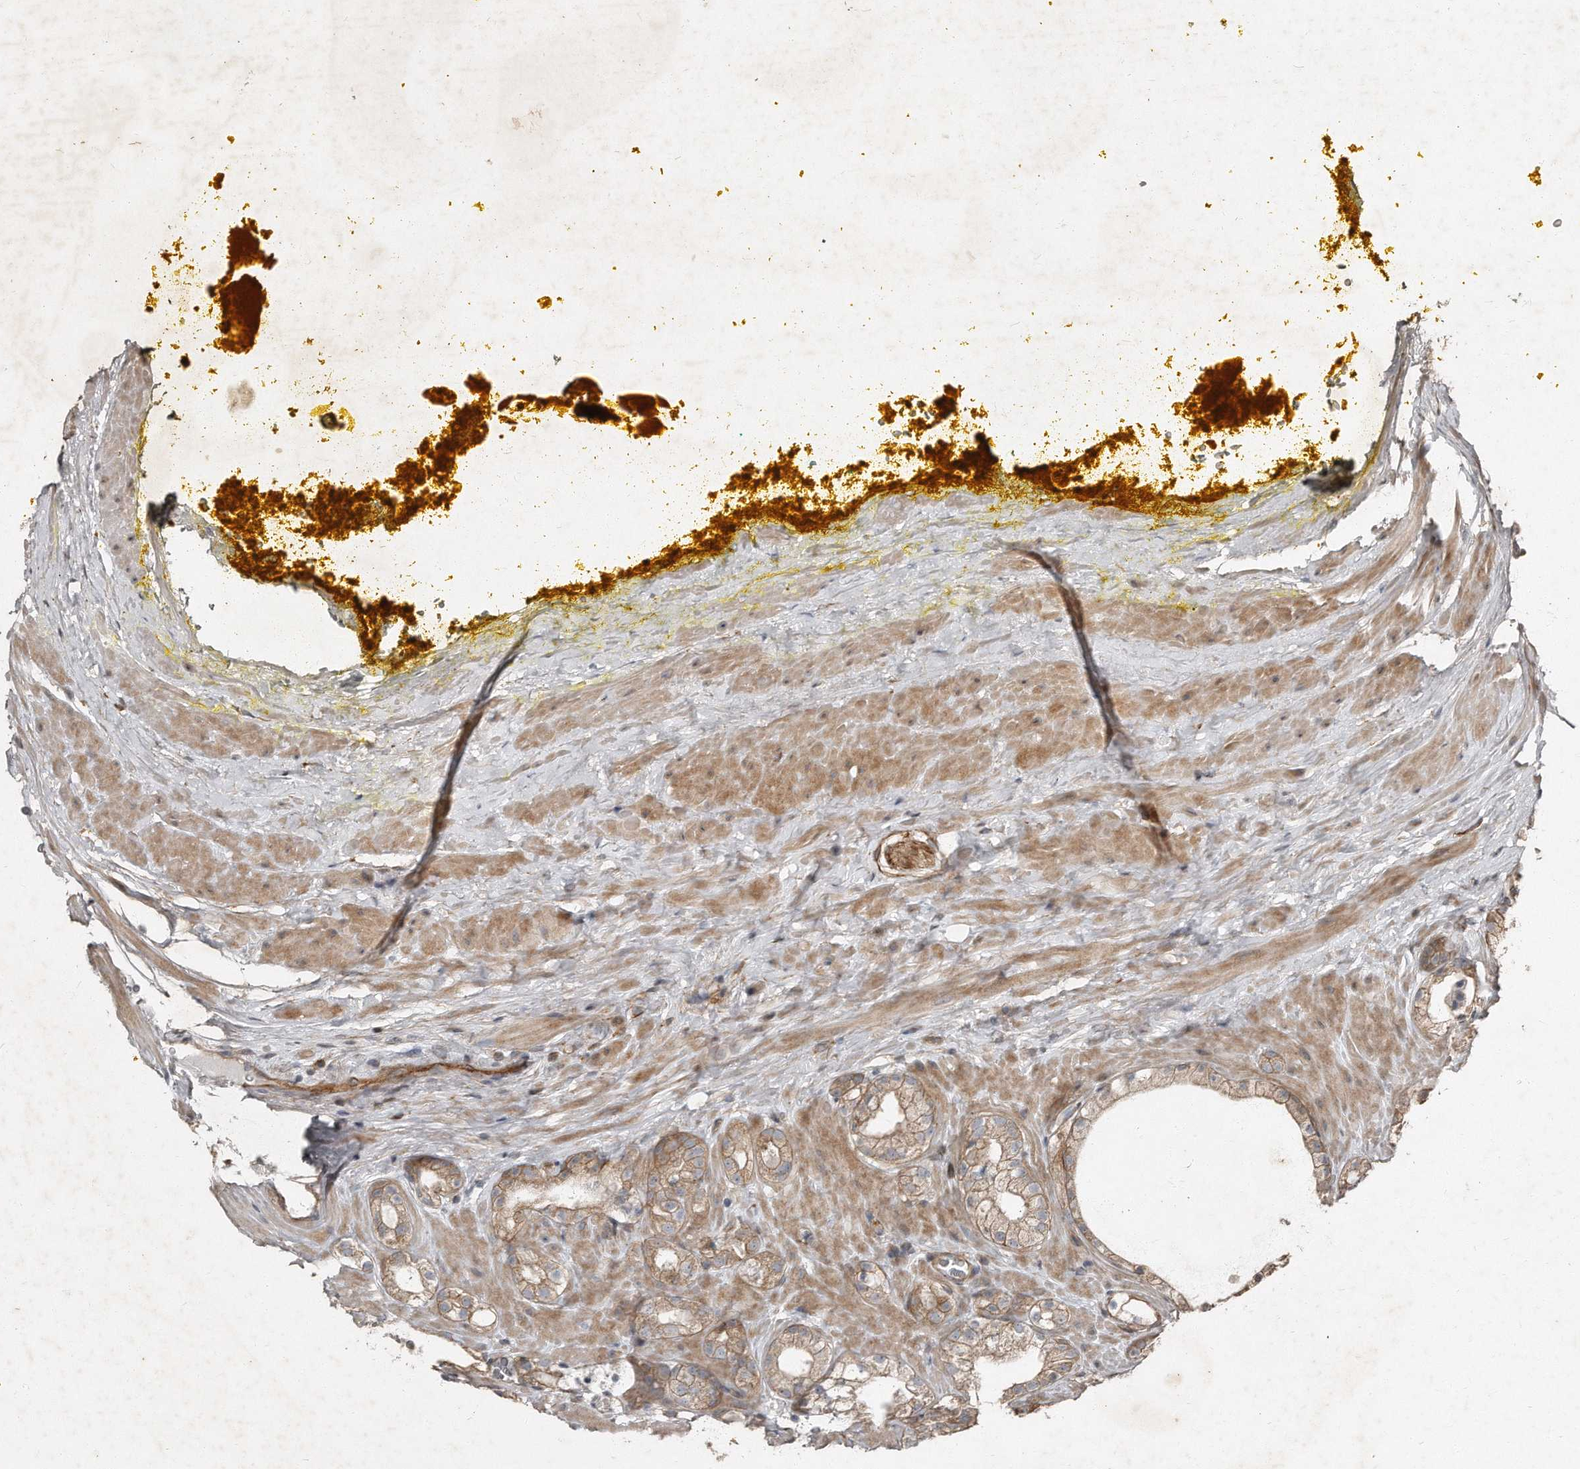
{"staining": {"intensity": "weak", "quantity": ">75%", "location": "cytoplasmic/membranous"}, "tissue": "prostate cancer", "cell_type": "Tumor cells", "image_type": "cancer", "snomed": [{"axis": "morphology", "description": "Adenocarcinoma, High grade"}, {"axis": "topography", "description": "Prostate"}], "caption": "Weak cytoplasmic/membranous protein staining is present in approximately >75% of tumor cells in adenocarcinoma (high-grade) (prostate). Using DAB (brown) and hematoxylin (blue) stains, captured at high magnification using brightfield microscopy.", "gene": "SNAP47", "patient": {"sex": "male", "age": 58}}